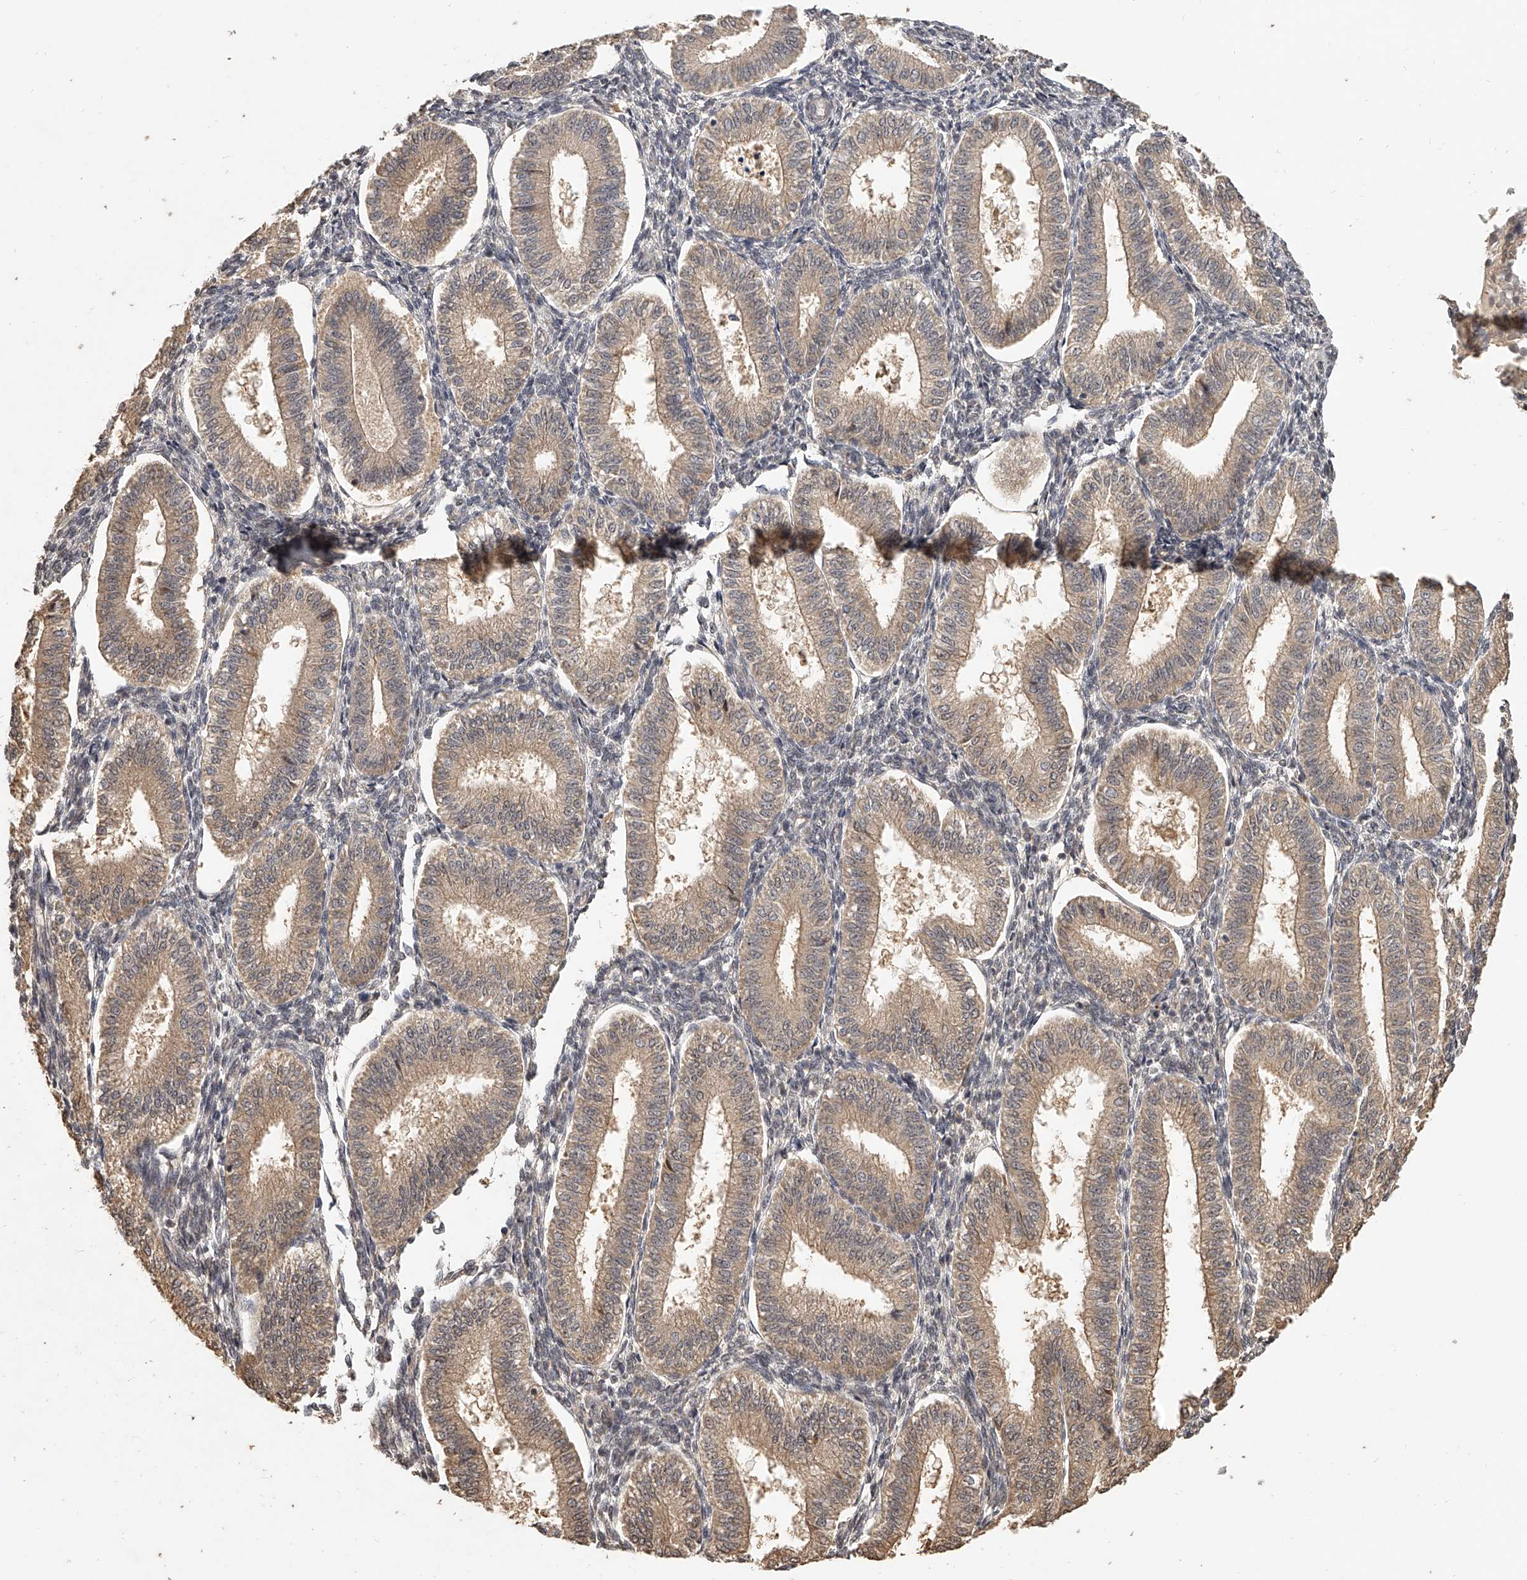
{"staining": {"intensity": "weak", "quantity": "25%-75%", "location": "cytoplasmic/membranous,nuclear"}, "tissue": "endometrium", "cell_type": "Cells in endometrial stroma", "image_type": "normal", "snomed": [{"axis": "morphology", "description": "Normal tissue, NOS"}, {"axis": "topography", "description": "Endometrium"}], "caption": "IHC of normal endometrium displays low levels of weak cytoplasmic/membranous,nuclear expression in approximately 25%-75% of cells in endometrial stroma. (brown staining indicates protein expression, while blue staining denotes nuclei).", "gene": "SLC37A1", "patient": {"sex": "female", "age": 39}}